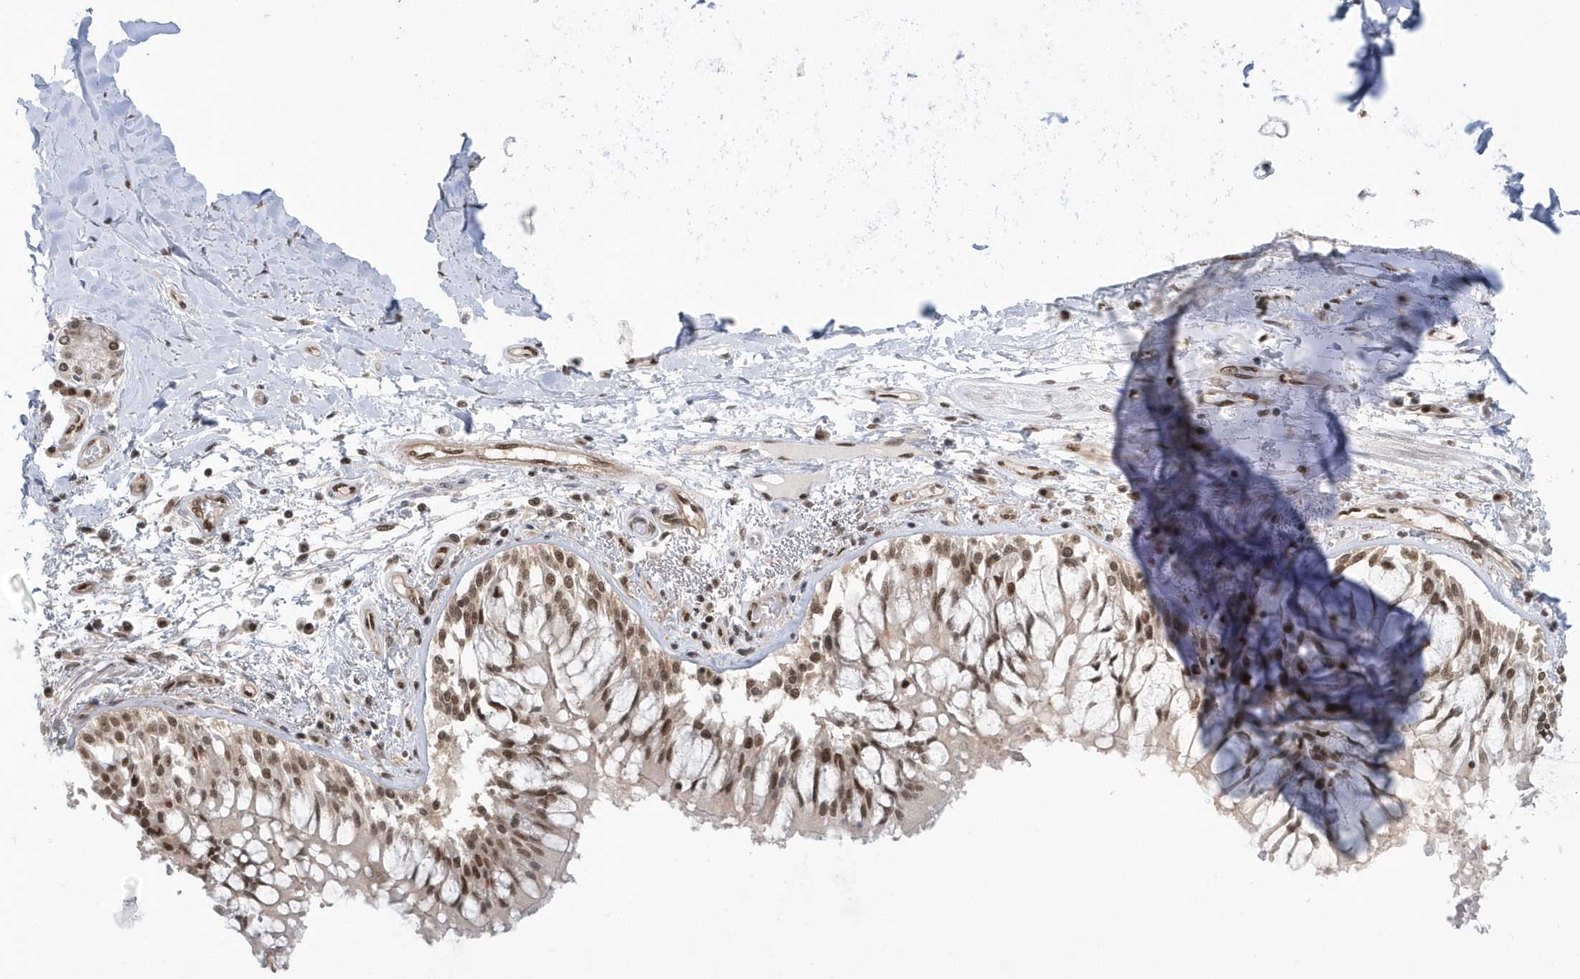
{"staining": {"intensity": "strong", "quantity": ">75%", "location": "nuclear"}, "tissue": "adipose tissue", "cell_type": "Adipocytes", "image_type": "normal", "snomed": [{"axis": "morphology", "description": "Normal tissue, NOS"}, {"axis": "topography", "description": "Cartilage tissue"}, {"axis": "topography", "description": "Bronchus"}, {"axis": "topography", "description": "Lung"}, {"axis": "topography", "description": "Peripheral nerve tissue"}], "caption": "About >75% of adipocytes in normal human adipose tissue exhibit strong nuclear protein positivity as visualized by brown immunohistochemical staining.", "gene": "SEPHS1", "patient": {"sex": "female", "age": 49}}